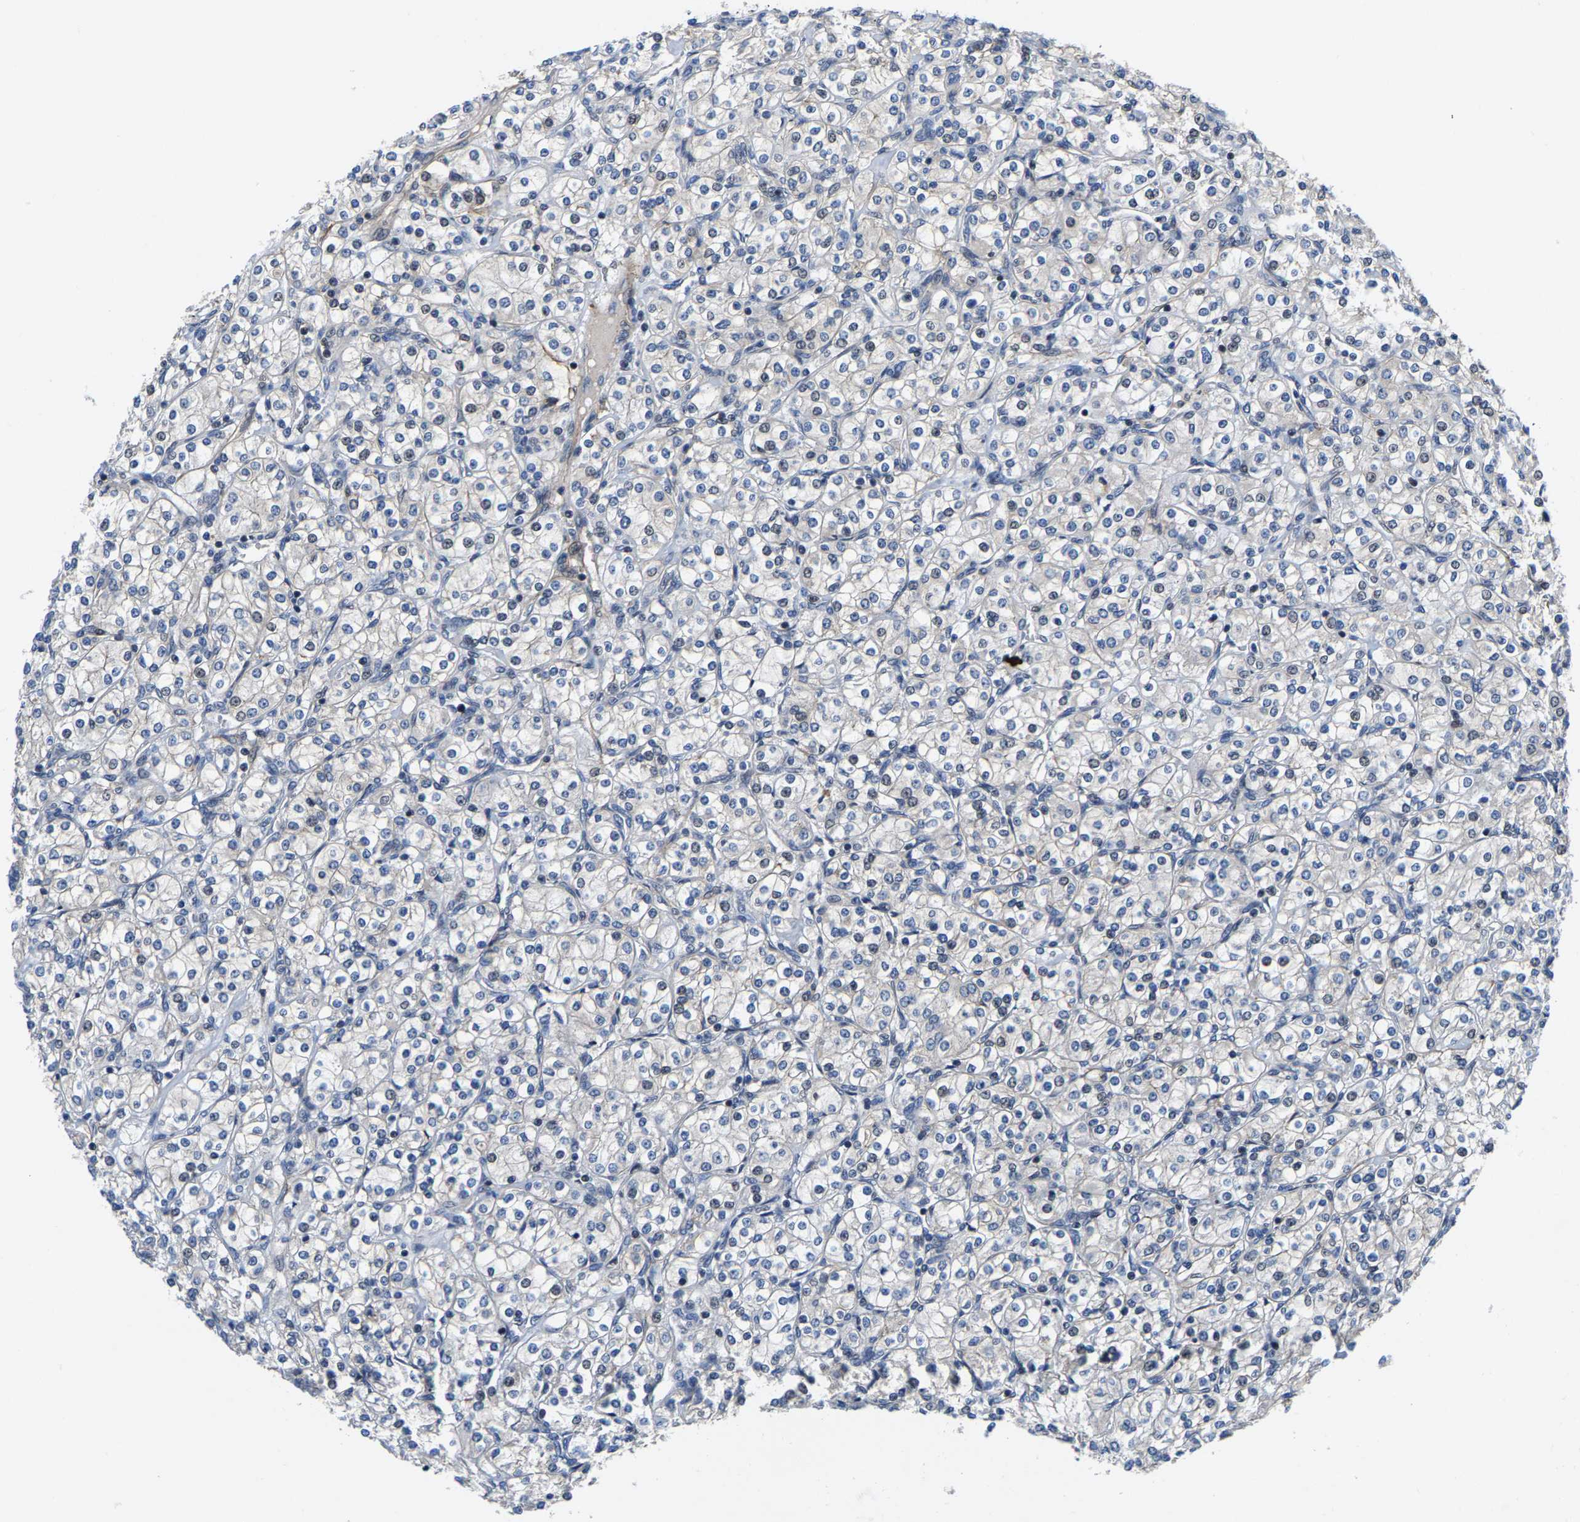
{"staining": {"intensity": "weak", "quantity": "<25%", "location": "nuclear"}, "tissue": "renal cancer", "cell_type": "Tumor cells", "image_type": "cancer", "snomed": [{"axis": "morphology", "description": "Adenocarcinoma, NOS"}, {"axis": "topography", "description": "Kidney"}], "caption": "This is a histopathology image of IHC staining of renal adenocarcinoma, which shows no staining in tumor cells.", "gene": "GTPBP10", "patient": {"sex": "male", "age": 77}}